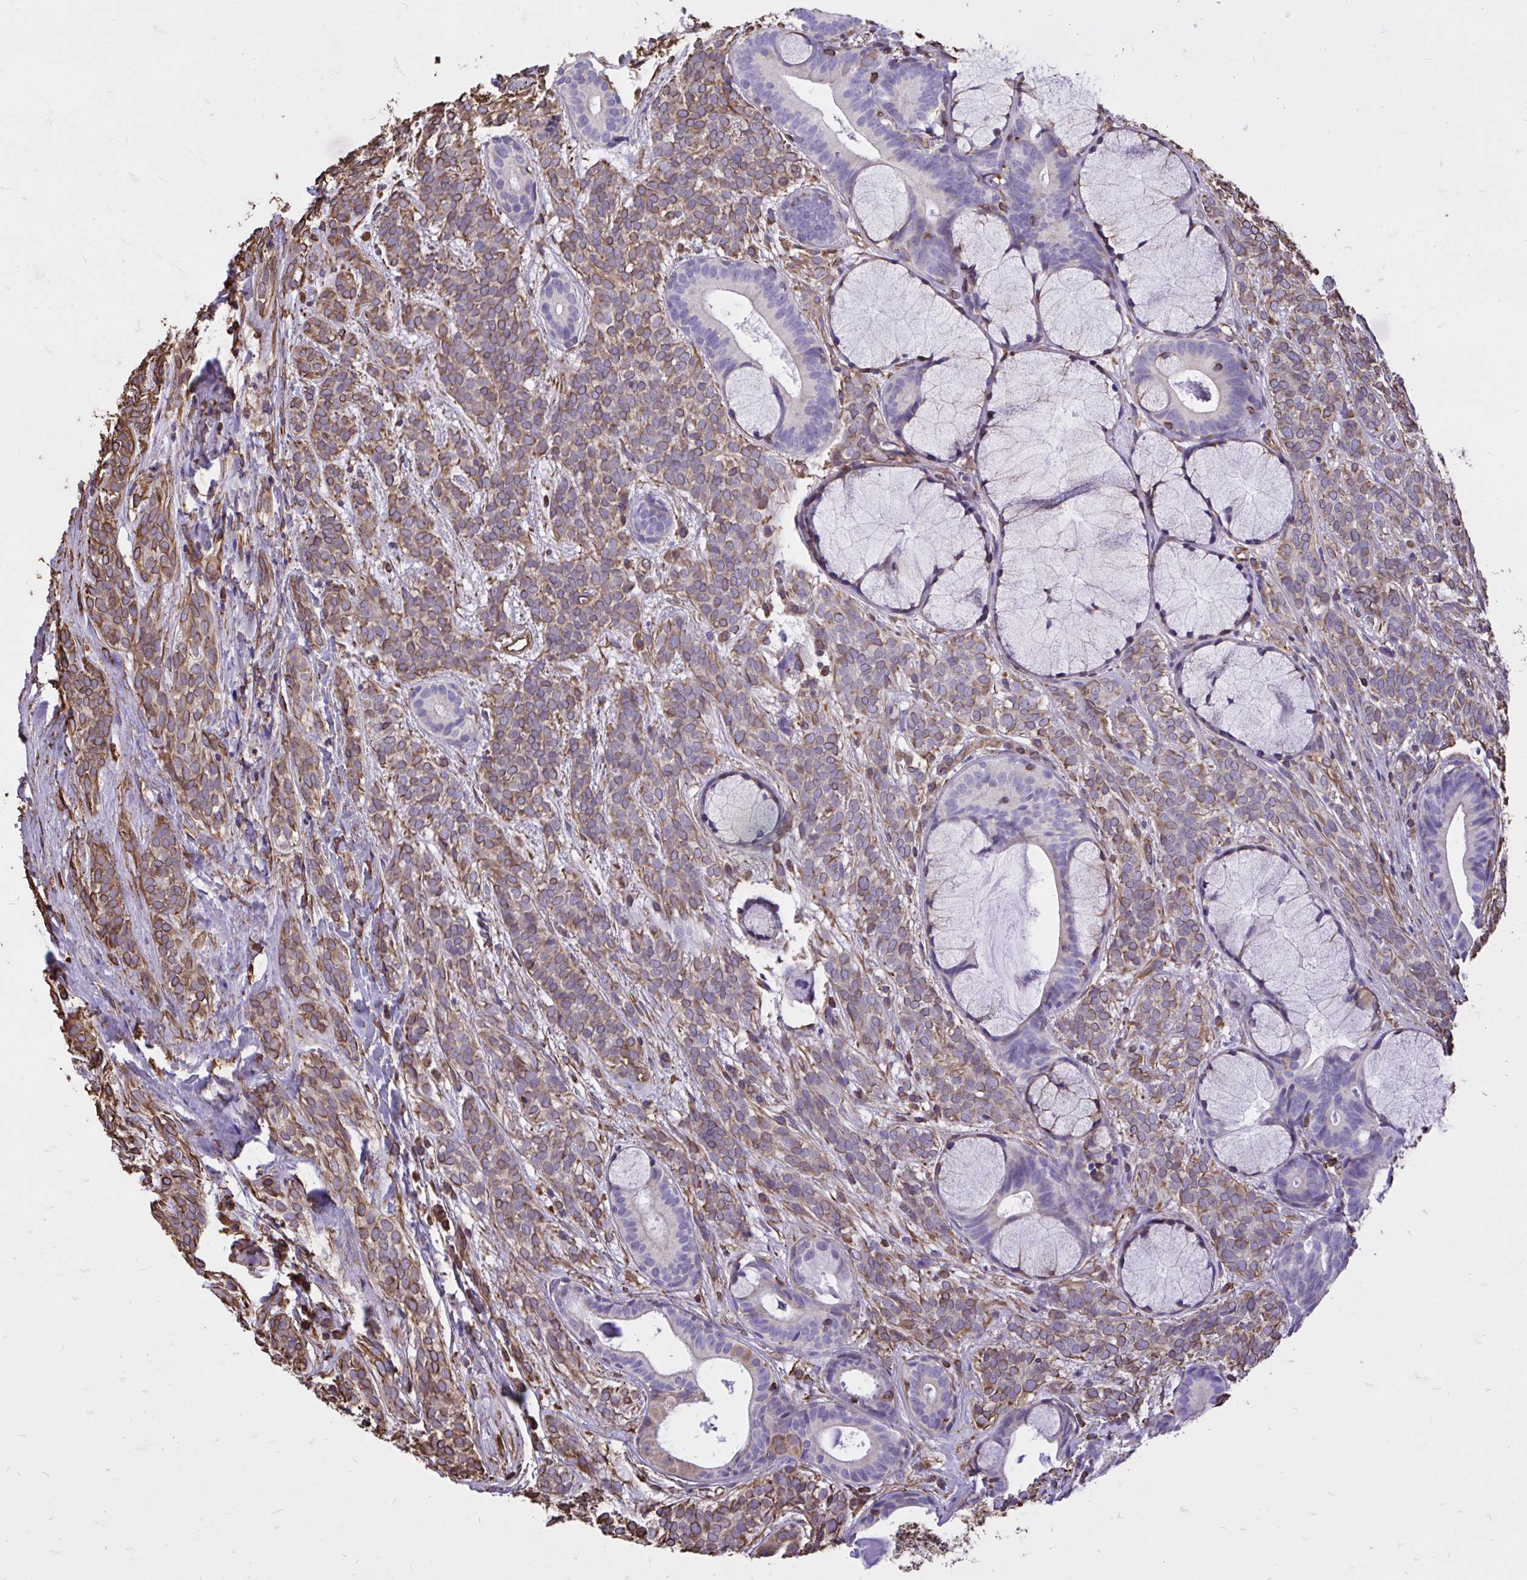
{"staining": {"intensity": "moderate", "quantity": ">75%", "location": "cytoplasmic/membranous"}, "tissue": "head and neck cancer", "cell_type": "Tumor cells", "image_type": "cancer", "snomed": [{"axis": "morphology", "description": "Adenocarcinoma, NOS"}, {"axis": "topography", "description": "Head-Neck"}], "caption": "A high-resolution photomicrograph shows IHC staining of head and neck adenocarcinoma, which demonstrates moderate cytoplasmic/membranous positivity in approximately >75% of tumor cells.", "gene": "RNF103", "patient": {"sex": "female", "age": 57}}